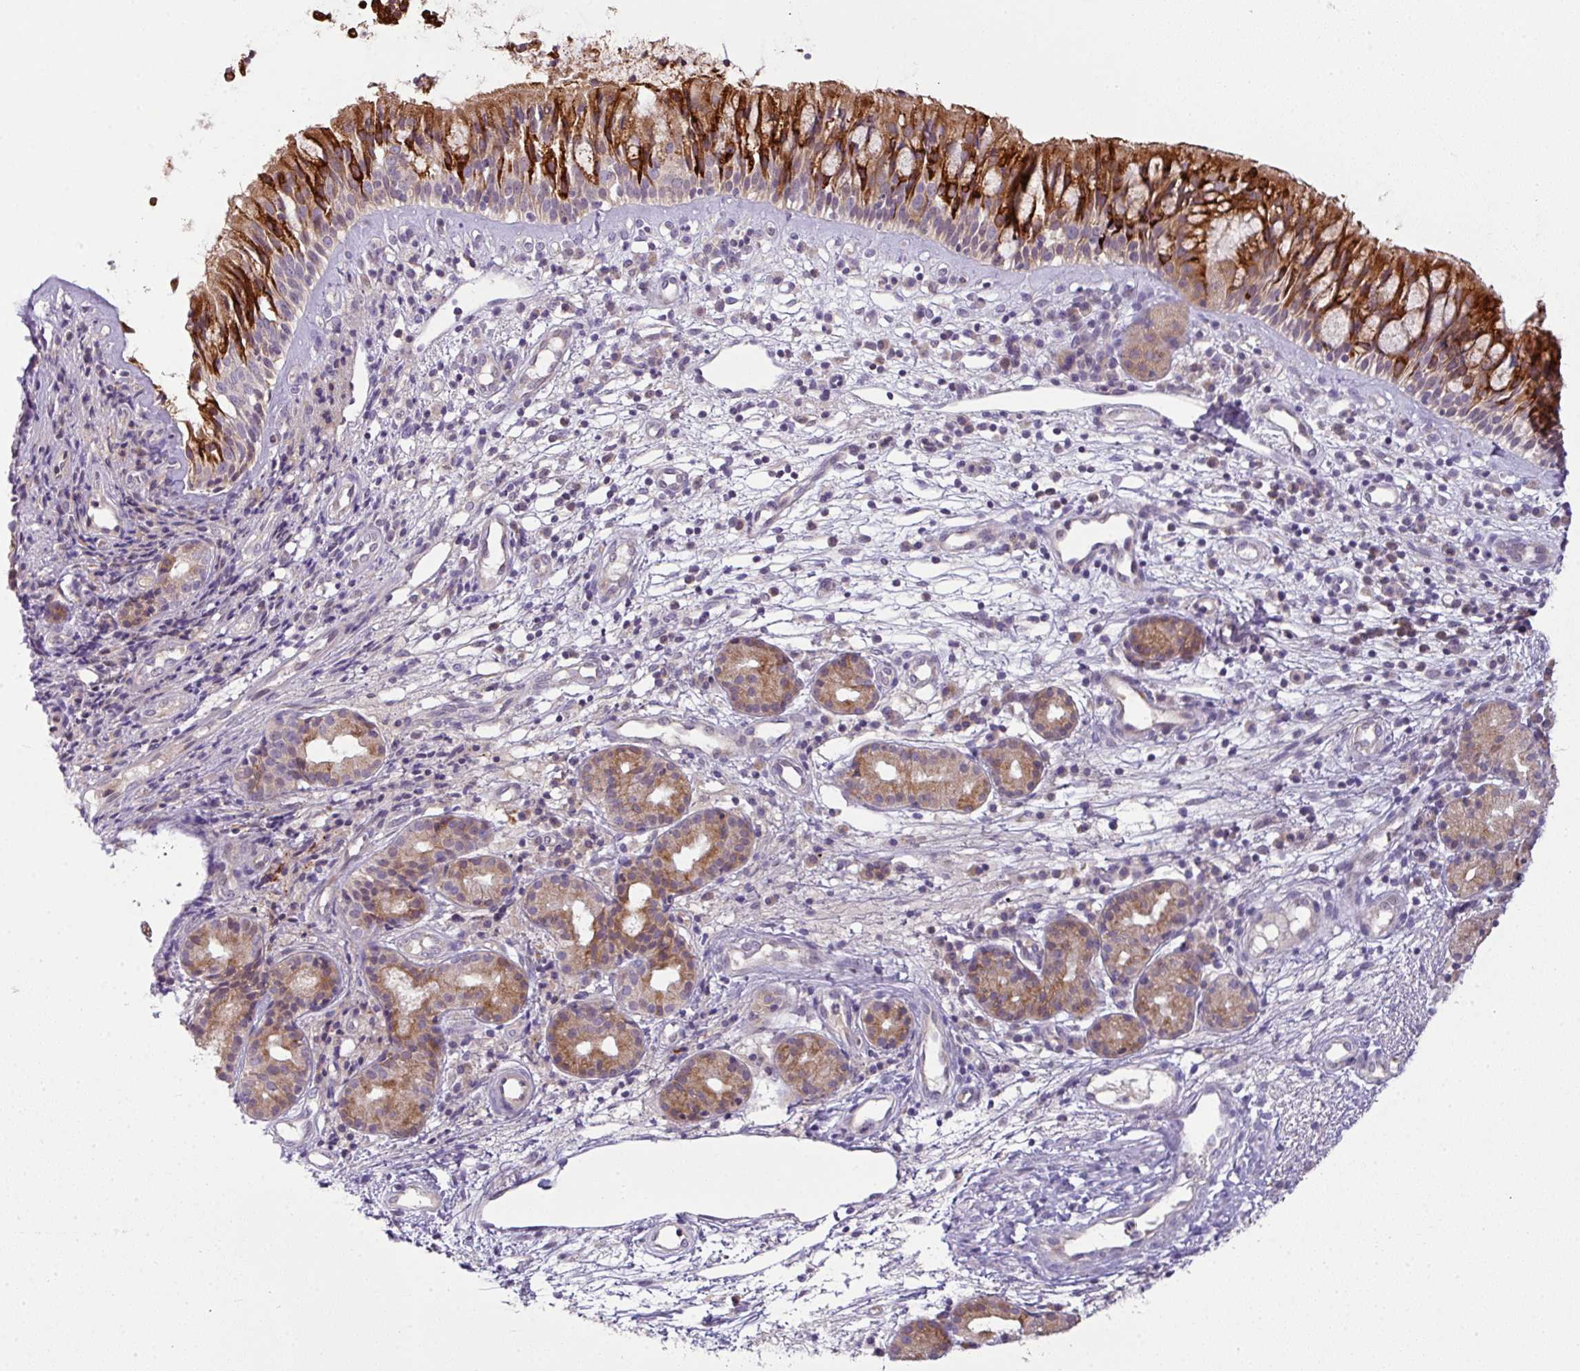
{"staining": {"intensity": "strong", "quantity": "25%-75%", "location": "cytoplasmic/membranous"}, "tissue": "nasopharynx", "cell_type": "Respiratory epithelial cells", "image_type": "normal", "snomed": [{"axis": "morphology", "description": "Normal tissue, NOS"}, {"axis": "topography", "description": "Nasopharynx"}], "caption": "DAB (3,3'-diaminobenzidine) immunohistochemical staining of unremarkable human nasopharynx demonstrates strong cytoplasmic/membranous protein expression in about 25%-75% of respiratory epithelial cells.", "gene": "PIK3R5", "patient": {"sex": "female", "age": 62}}